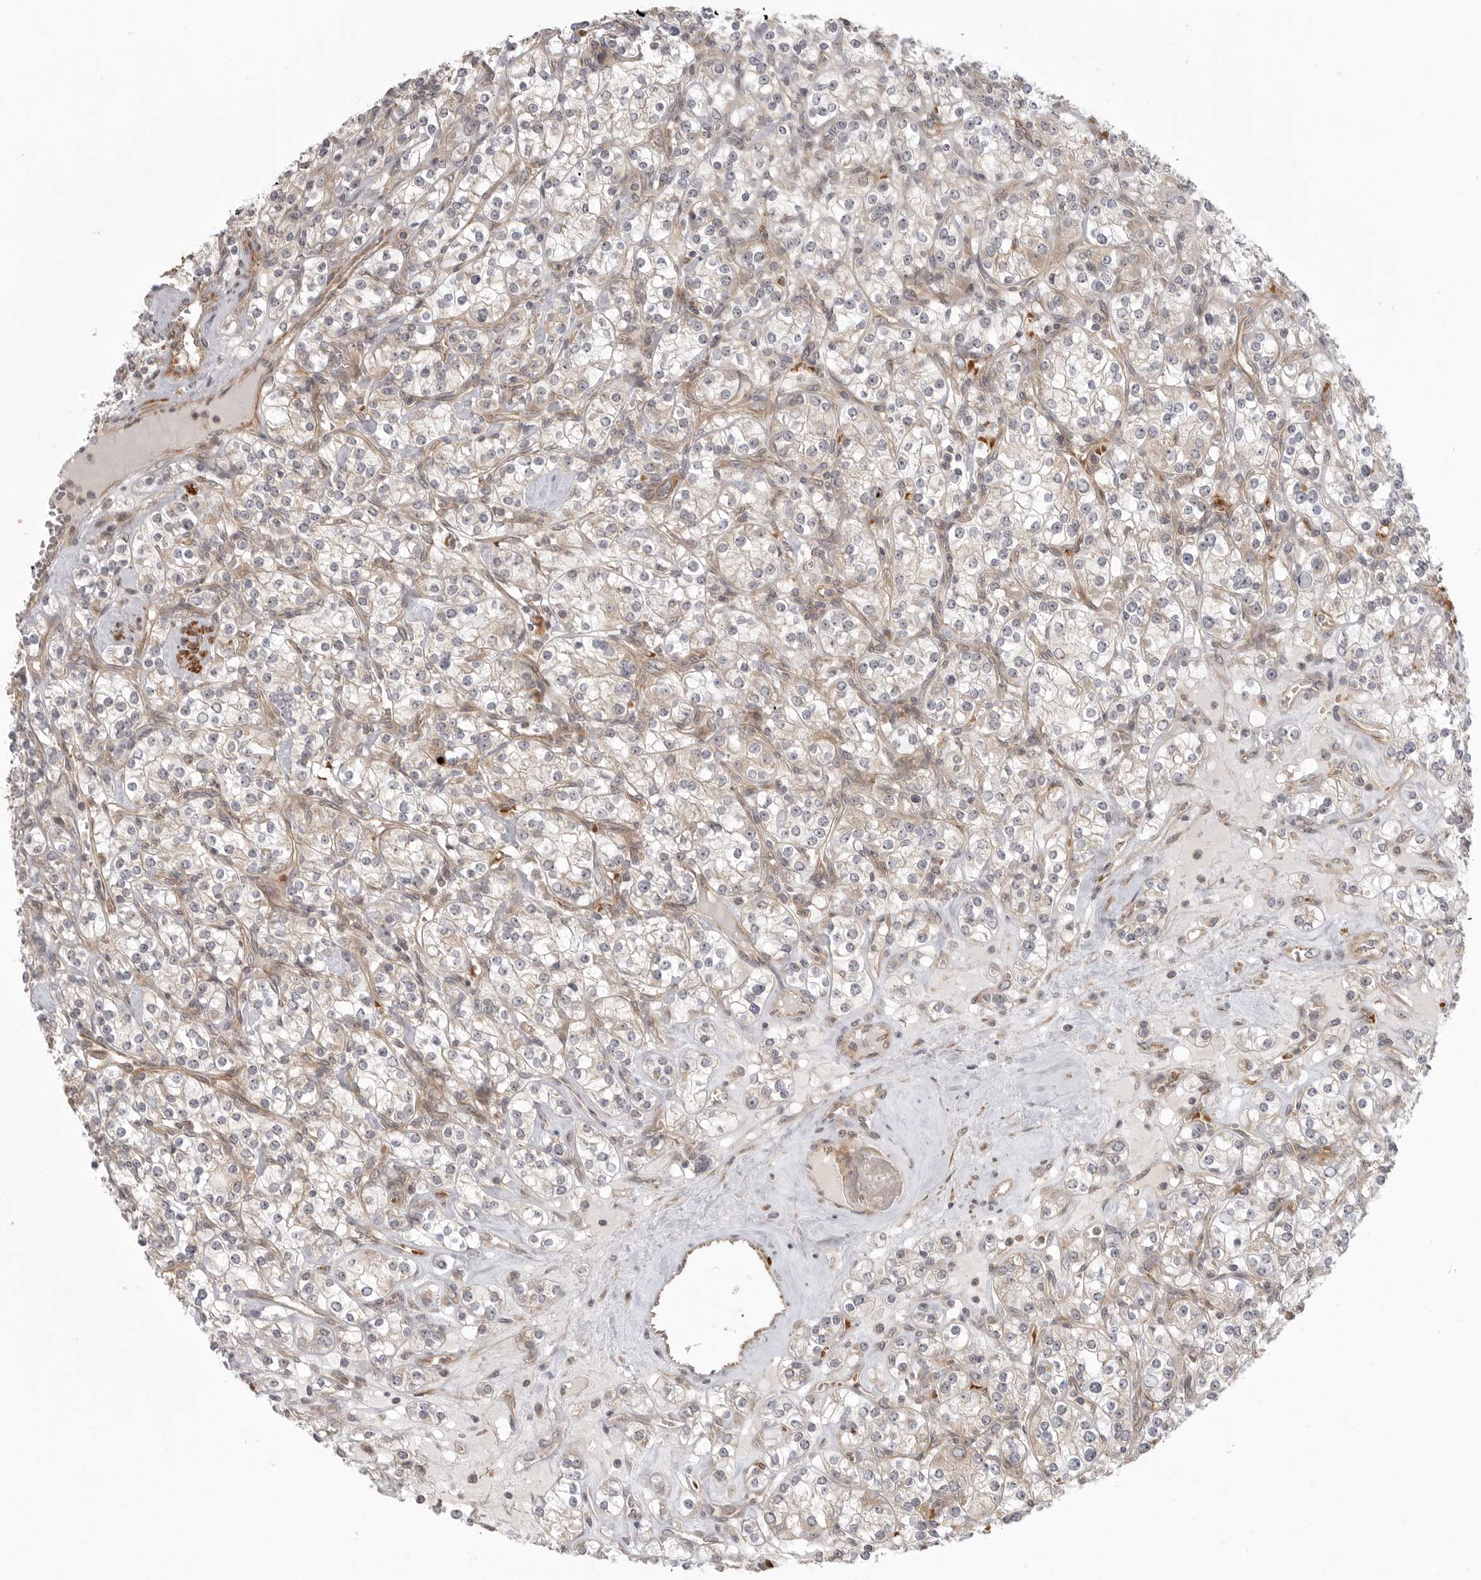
{"staining": {"intensity": "weak", "quantity": "25%-75%", "location": "cytoplasmic/membranous"}, "tissue": "renal cancer", "cell_type": "Tumor cells", "image_type": "cancer", "snomed": [{"axis": "morphology", "description": "Adenocarcinoma, NOS"}, {"axis": "topography", "description": "Kidney"}], "caption": "Immunohistochemistry (DAB) staining of renal cancer exhibits weak cytoplasmic/membranous protein staining in about 25%-75% of tumor cells. (Stains: DAB (3,3'-diaminobenzidine) in brown, nuclei in blue, Microscopy: brightfield microscopy at high magnification).", "gene": "CCPG1", "patient": {"sex": "male", "age": 77}}